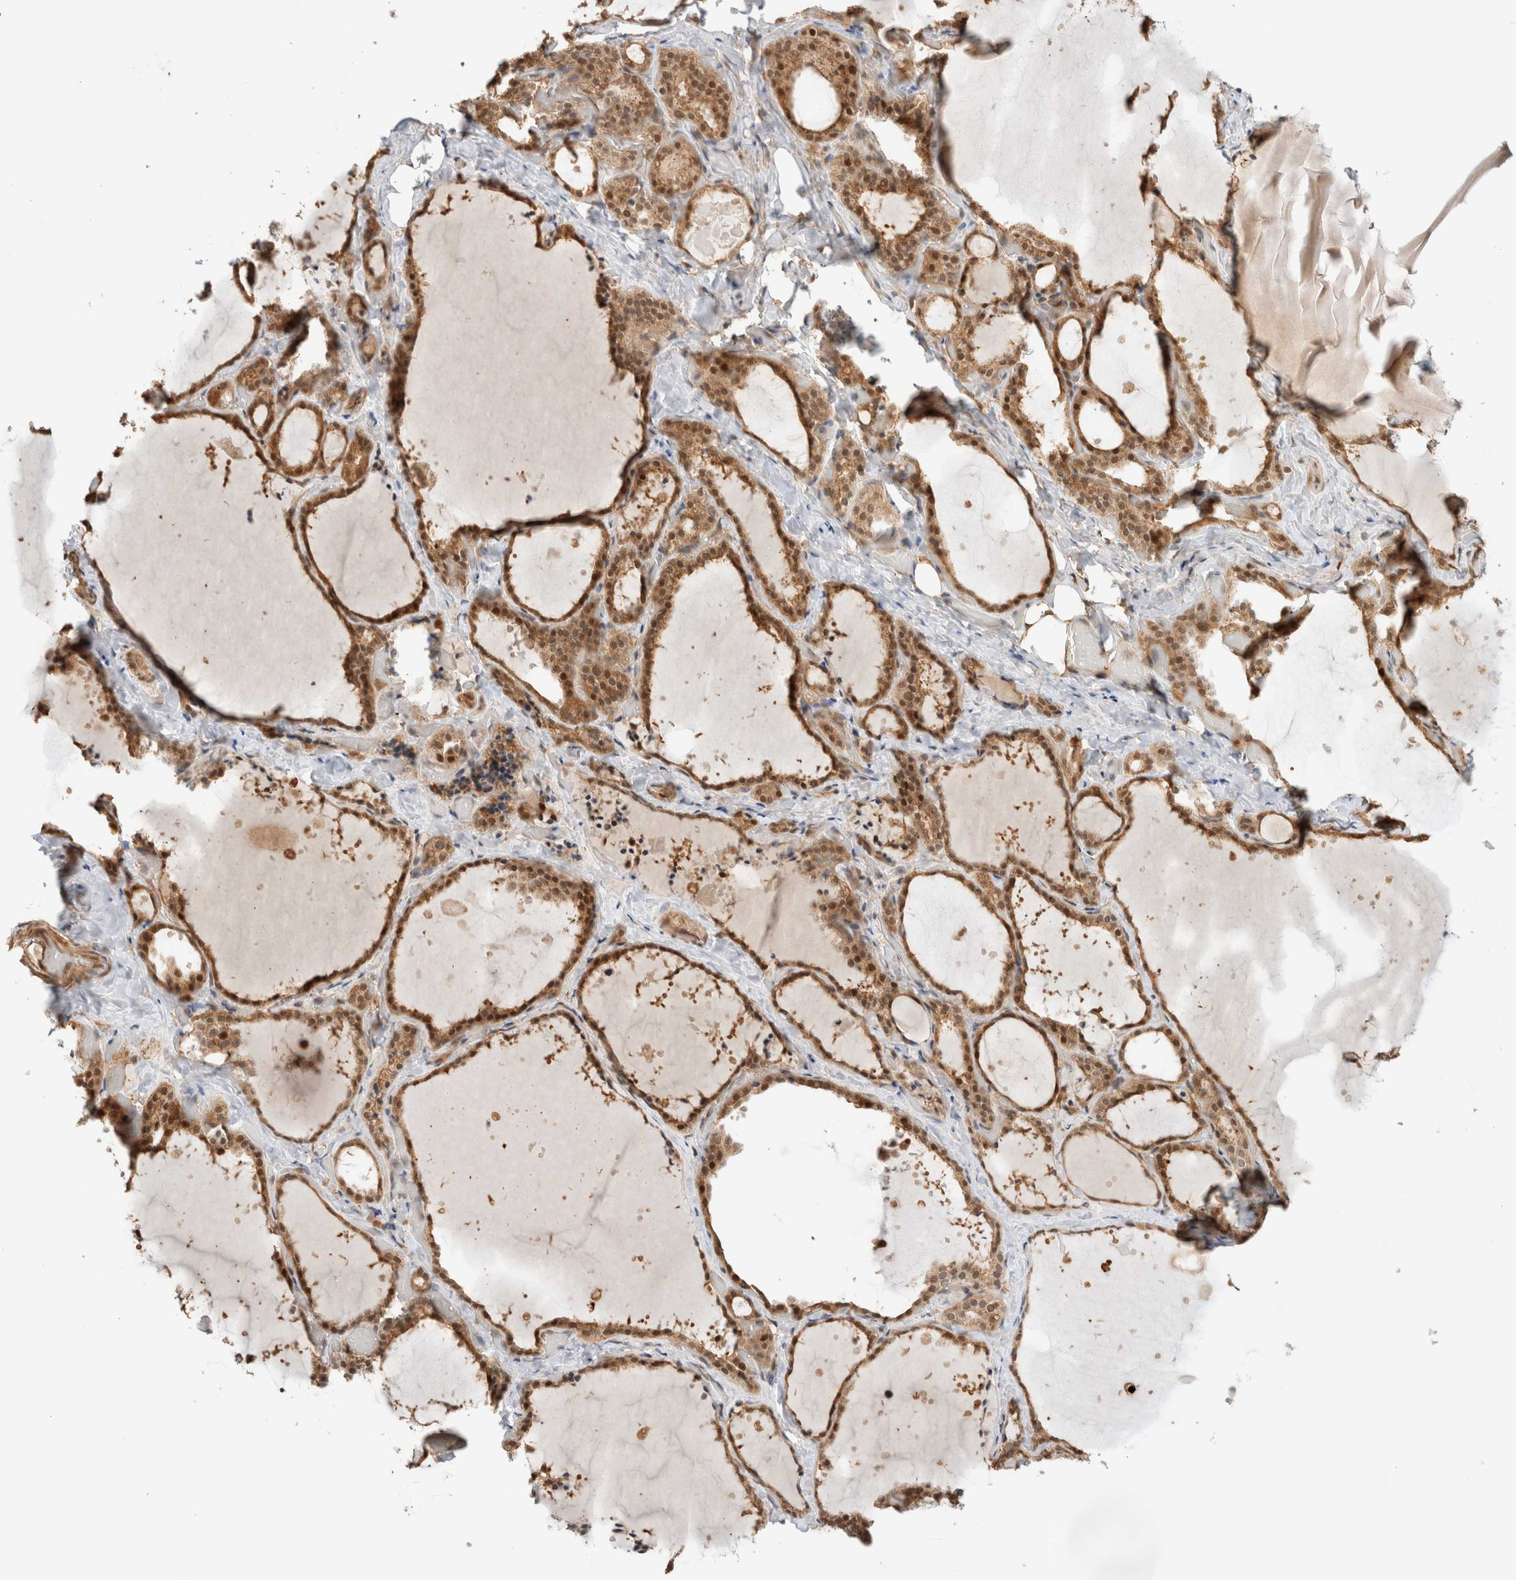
{"staining": {"intensity": "moderate", "quantity": ">75%", "location": "cytoplasmic/membranous,nuclear"}, "tissue": "thyroid gland", "cell_type": "Glandular cells", "image_type": "normal", "snomed": [{"axis": "morphology", "description": "Normal tissue, NOS"}, {"axis": "topography", "description": "Thyroid gland"}], "caption": "Immunohistochemistry (IHC) micrograph of unremarkable human thyroid gland stained for a protein (brown), which reveals medium levels of moderate cytoplasmic/membranous,nuclear positivity in approximately >75% of glandular cells.", "gene": "OTUD6B", "patient": {"sex": "female", "age": 44}}